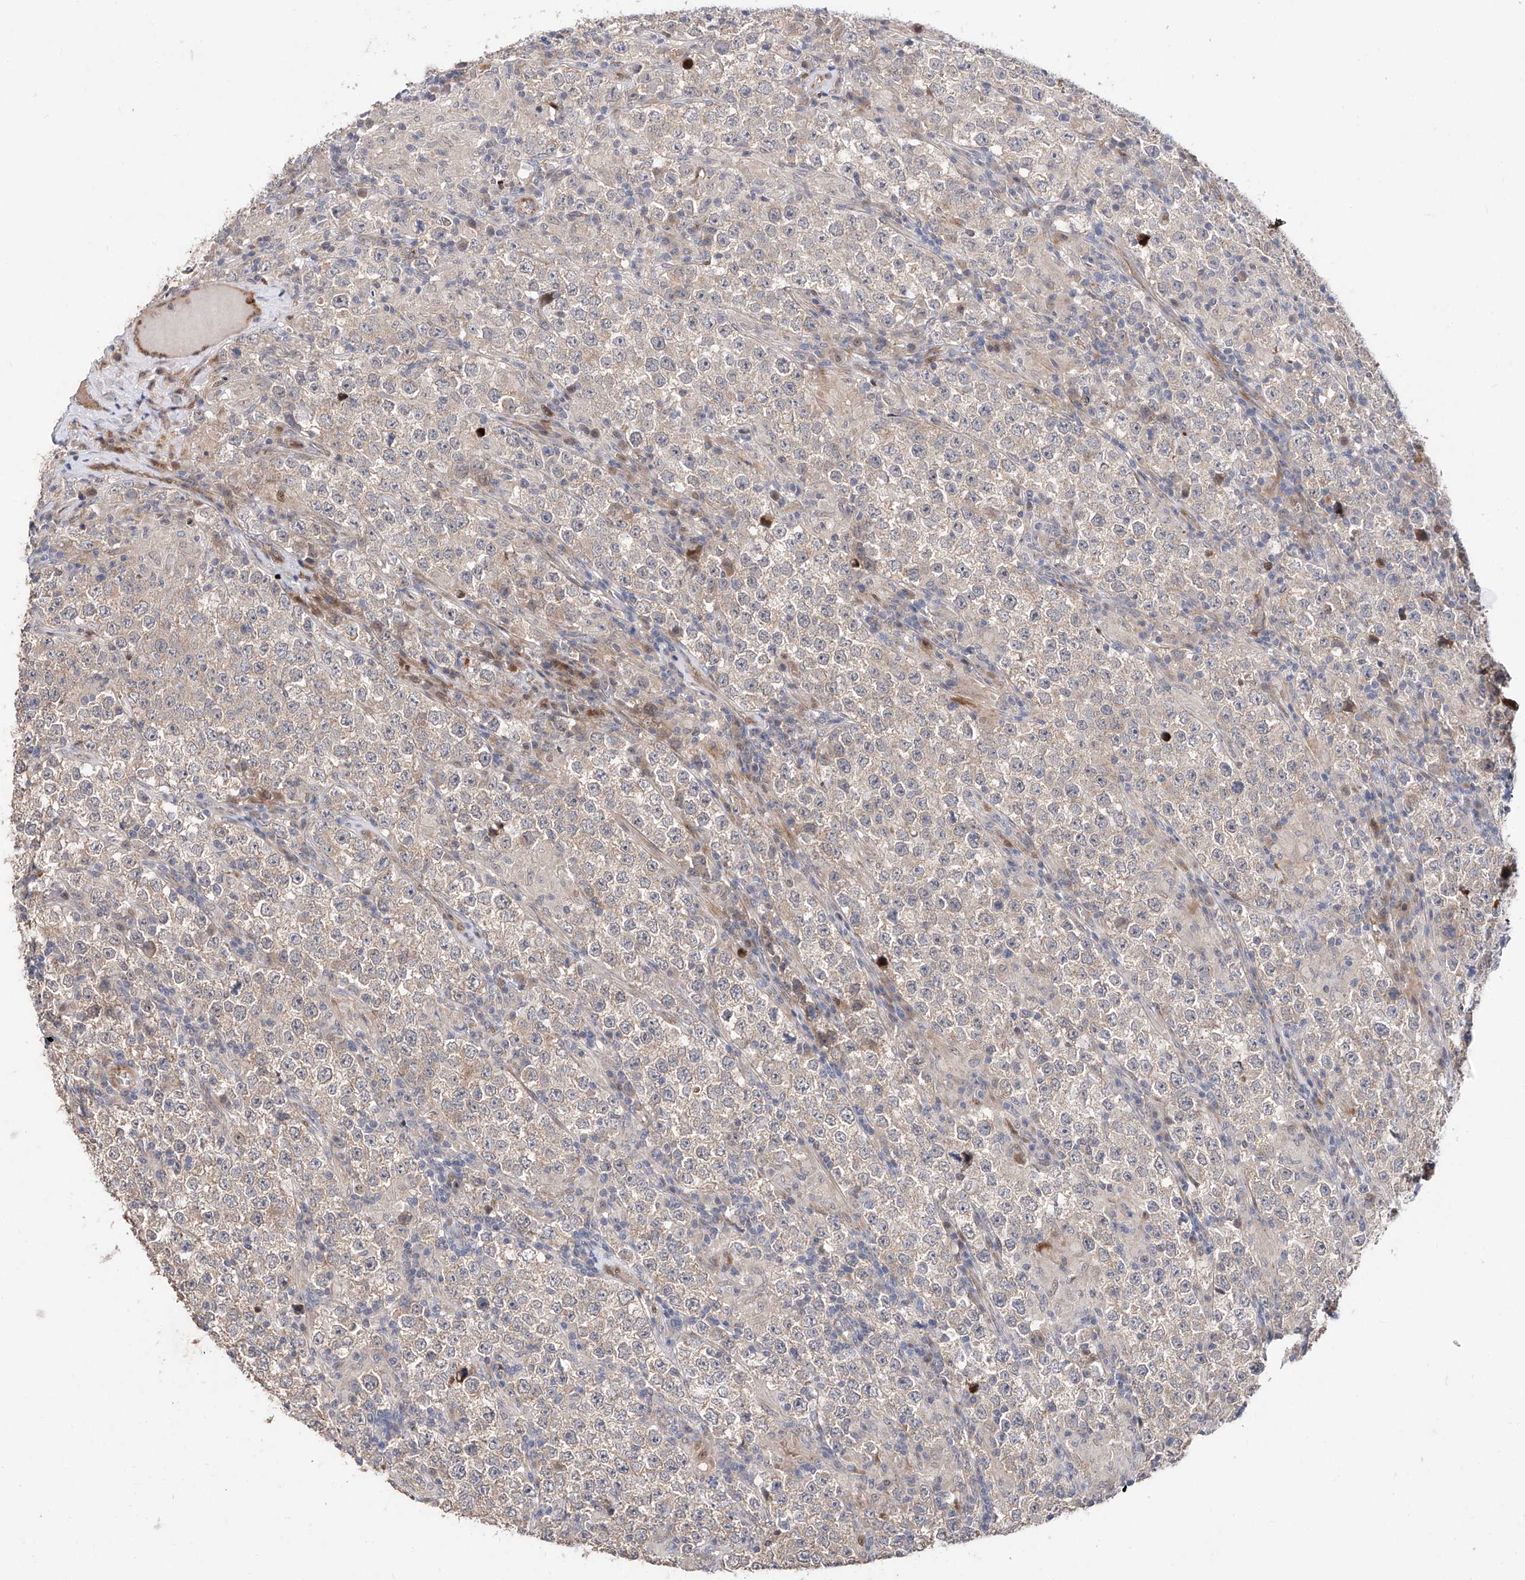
{"staining": {"intensity": "negative", "quantity": "none", "location": "none"}, "tissue": "testis cancer", "cell_type": "Tumor cells", "image_type": "cancer", "snomed": [{"axis": "morphology", "description": "Normal tissue, NOS"}, {"axis": "morphology", "description": "Urothelial carcinoma, High grade"}, {"axis": "morphology", "description": "Seminoma, NOS"}, {"axis": "morphology", "description": "Carcinoma, Embryonal, NOS"}, {"axis": "topography", "description": "Urinary bladder"}, {"axis": "topography", "description": "Testis"}], "caption": "Testis cancer (seminoma) stained for a protein using immunohistochemistry demonstrates no expression tumor cells.", "gene": "FUCA2", "patient": {"sex": "male", "age": 41}}